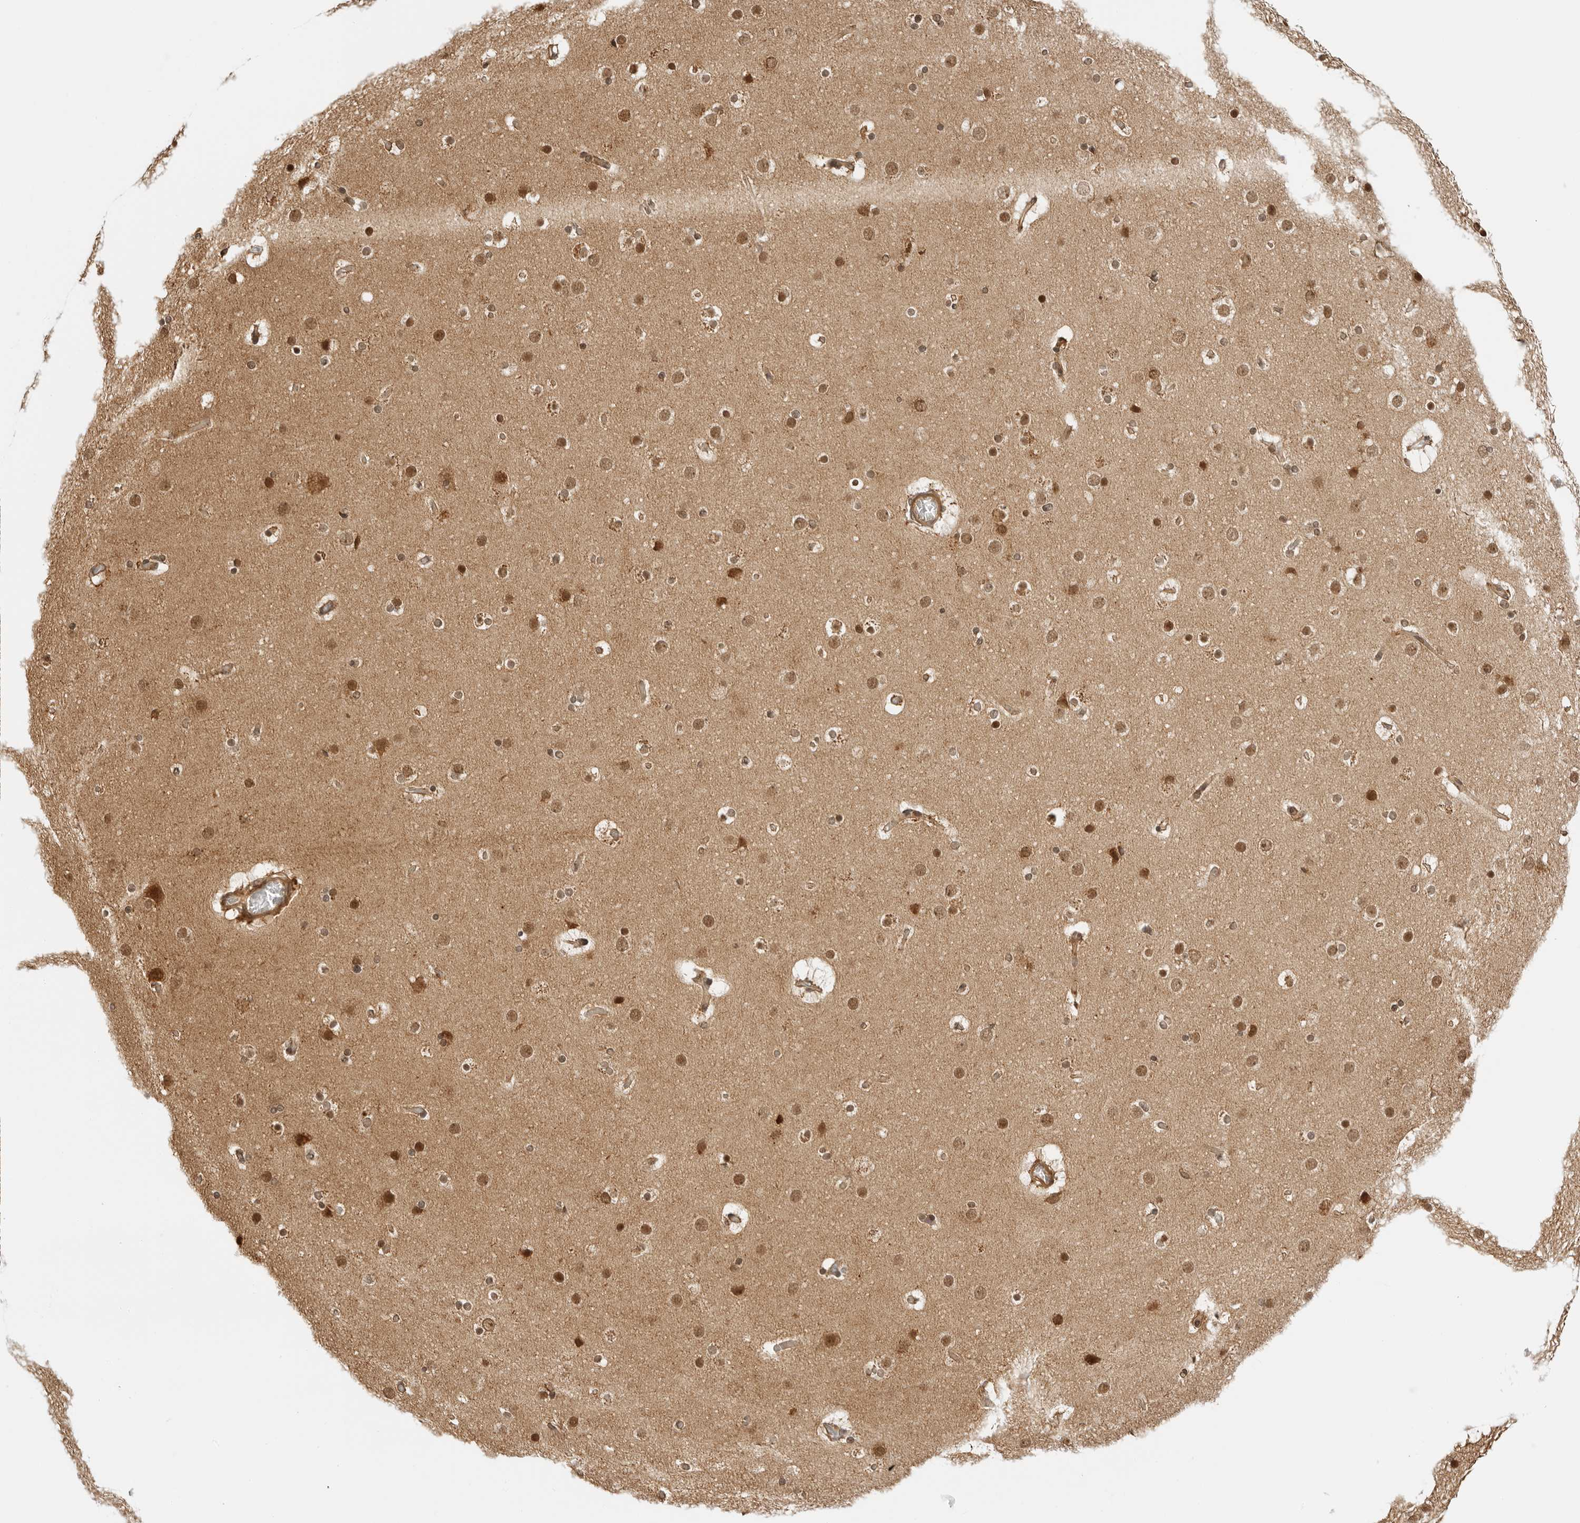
{"staining": {"intensity": "moderate", "quantity": ">75%", "location": "cytoplasmic/membranous"}, "tissue": "cerebral cortex", "cell_type": "Endothelial cells", "image_type": "normal", "snomed": [{"axis": "morphology", "description": "Normal tissue, NOS"}, {"axis": "topography", "description": "Cerebral cortex"}], "caption": "This photomicrograph reveals normal cerebral cortex stained with immunohistochemistry (IHC) to label a protein in brown. The cytoplasmic/membranous of endothelial cells show moderate positivity for the protein. Nuclei are counter-stained blue.", "gene": "RC3H1", "patient": {"sex": "male", "age": 57}}